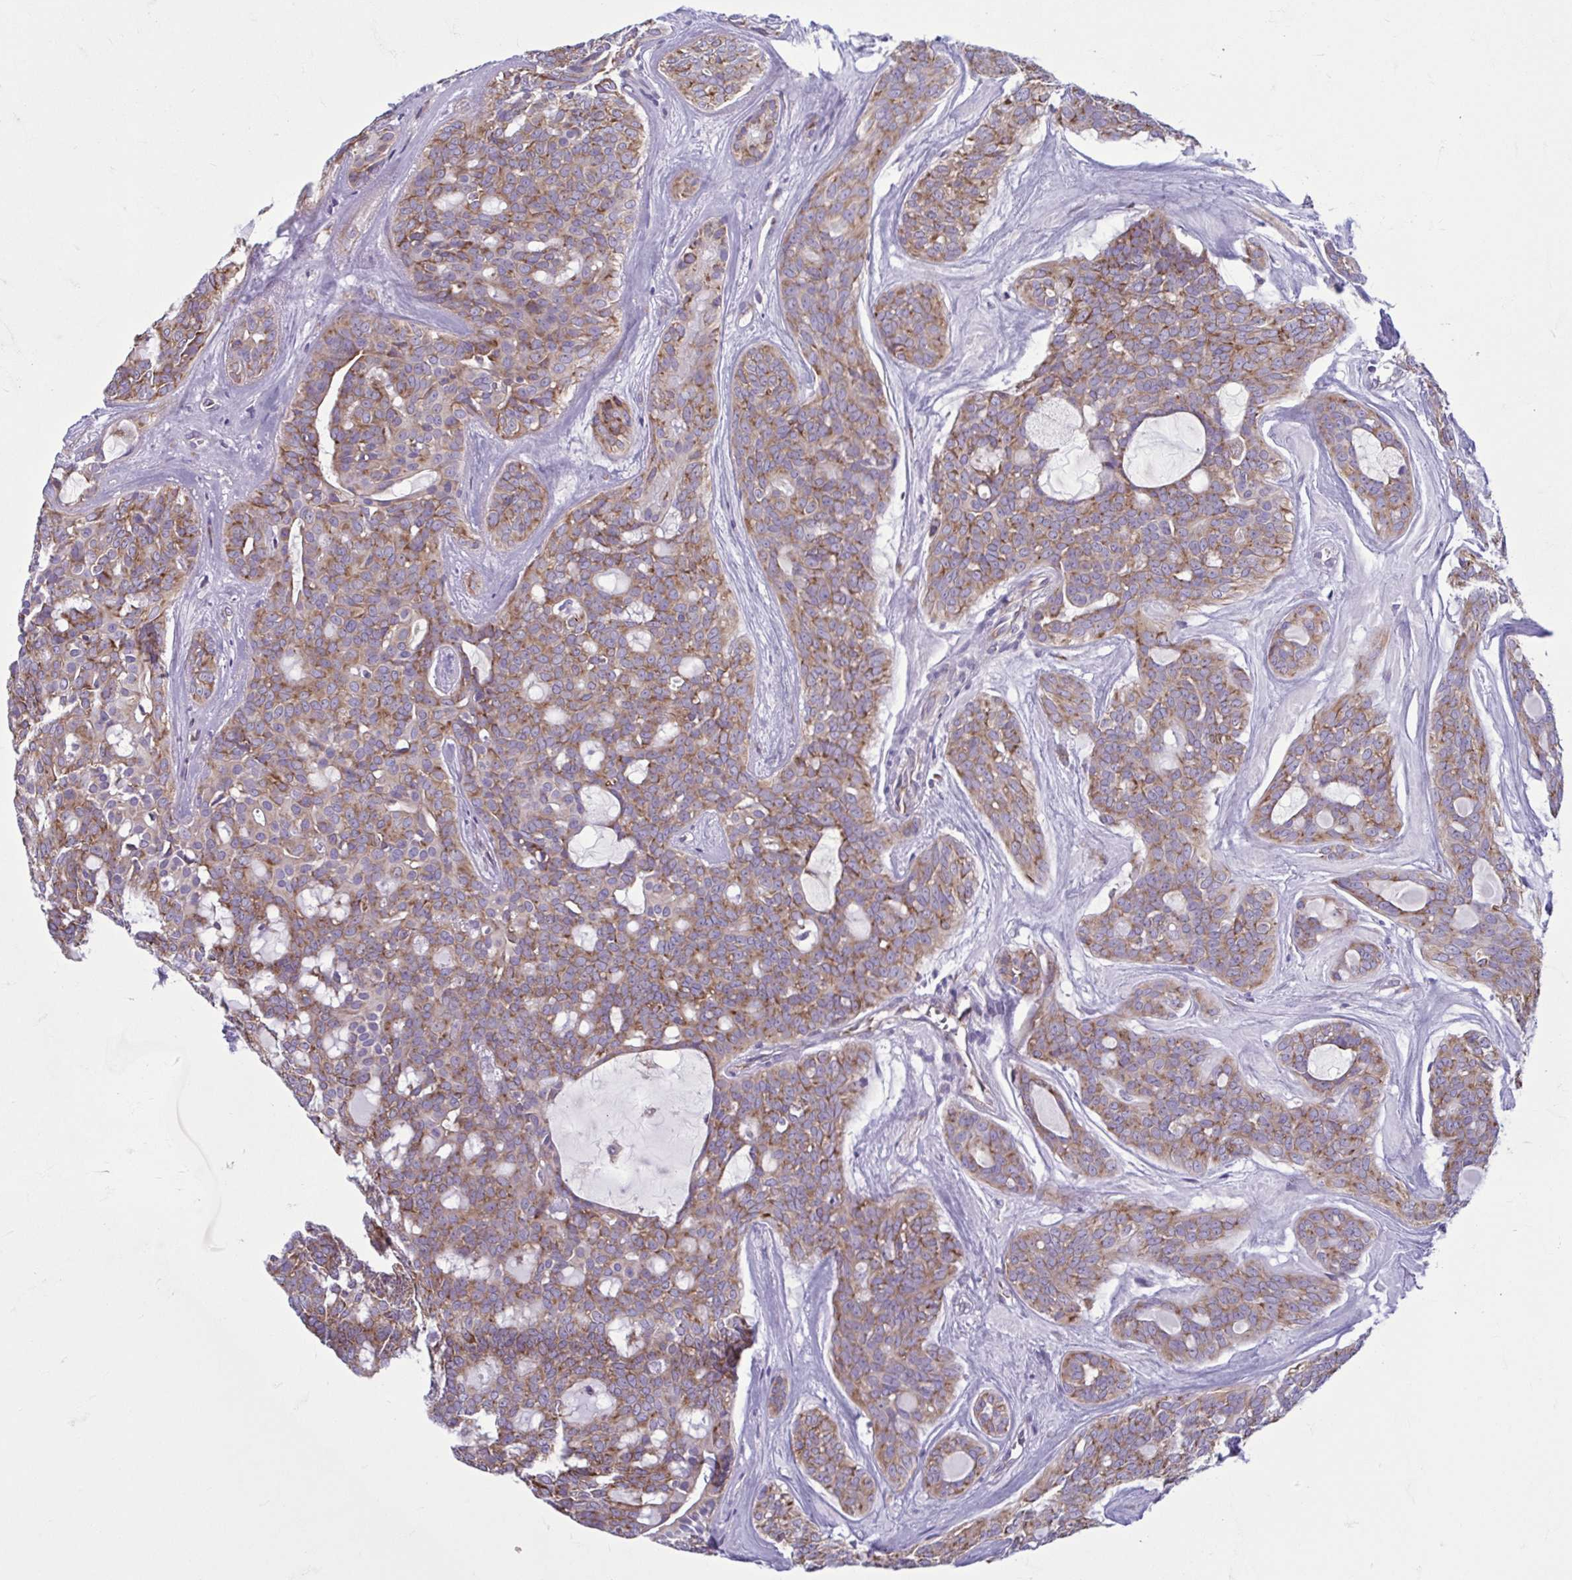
{"staining": {"intensity": "moderate", "quantity": ">75%", "location": "cytoplasmic/membranous"}, "tissue": "head and neck cancer", "cell_type": "Tumor cells", "image_type": "cancer", "snomed": [{"axis": "morphology", "description": "Adenocarcinoma, NOS"}, {"axis": "topography", "description": "Head-Neck"}], "caption": "Immunohistochemical staining of head and neck adenocarcinoma exhibits medium levels of moderate cytoplasmic/membranous protein staining in about >75% of tumor cells.", "gene": "RPS16", "patient": {"sex": "male", "age": 66}}